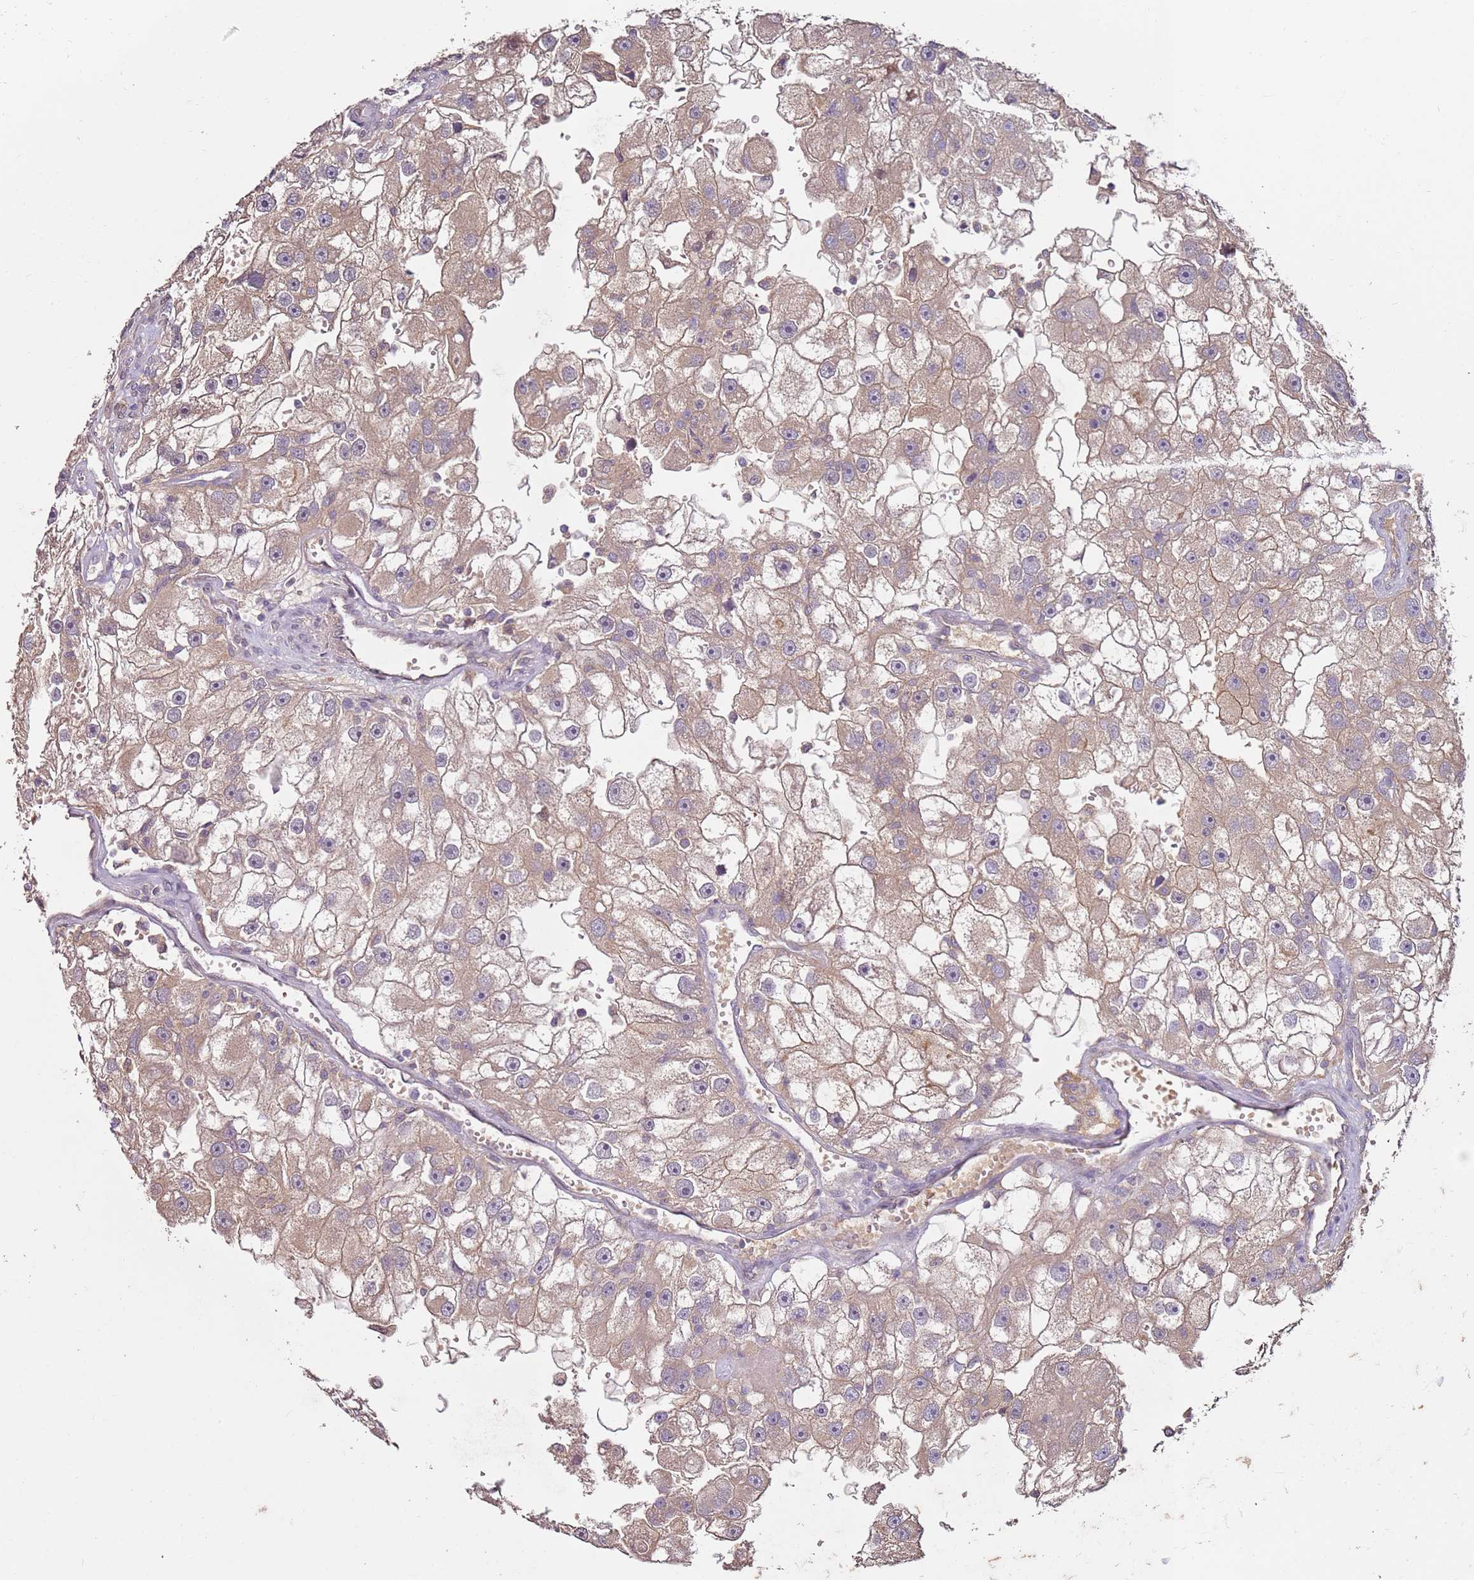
{"staining": {"intensity": "weak", "quantity": ">75%", "location": "cytoplasmic/membranous"}, "tissue": "renal cancer", "cell_type": "Tumor cells", "image_type": "cancer", "snomed": [{"axis": "morphology", "description": "Adenocarcinoma, NOS"}, {"axis": "topography", "description": "Kidney"}], "caption": "Renal cancer tissue demonstrates weak cytoplasmic/membranous staining in approximately >75% of tumor cells", "gene": "MDH1", "patient": {"sex": "male", "age": 63}}